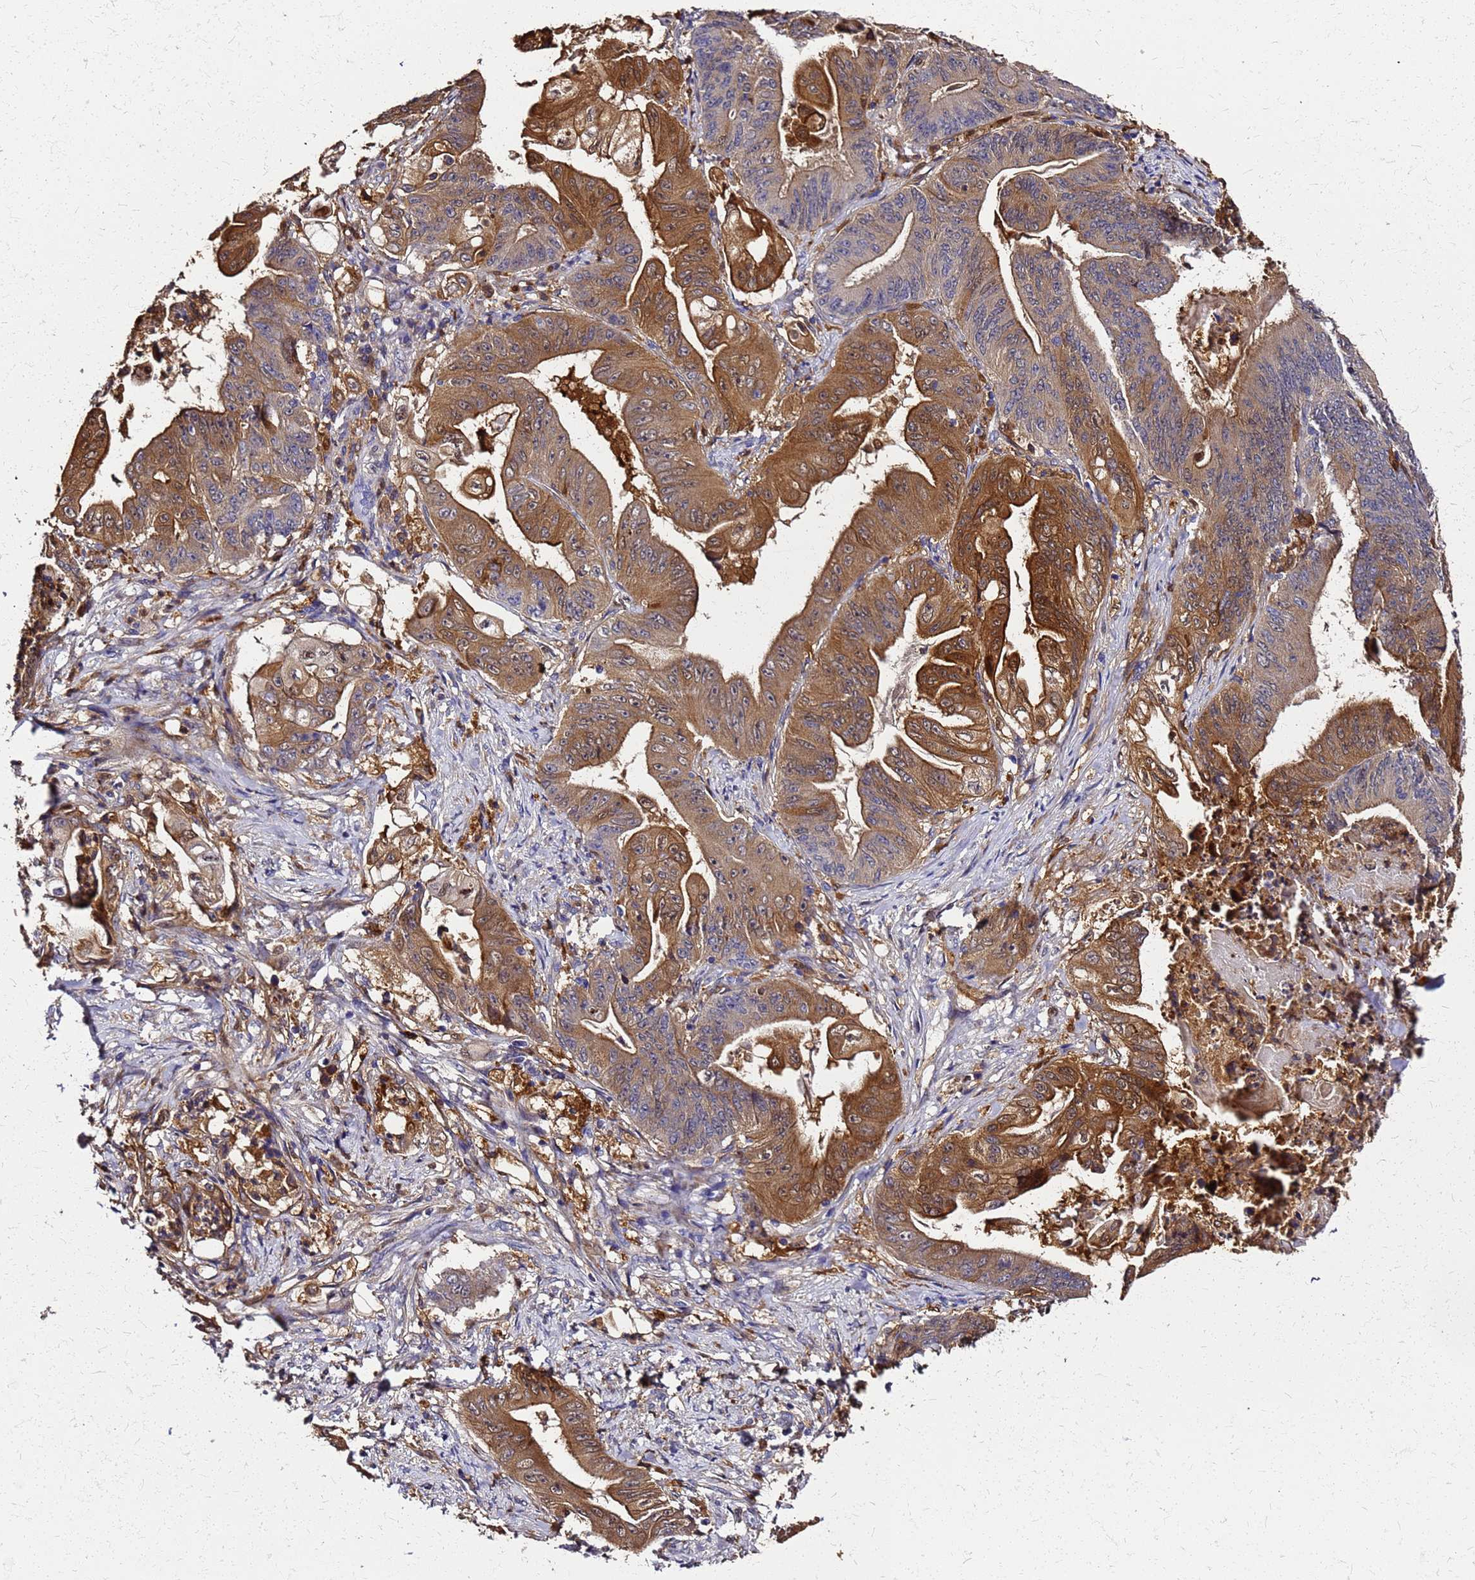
{"staining": {"intensity": "strong", "quantity": "25%-75%", "location": "cytoplasmic/membranous"}, "tissue": "stomach cancer", "cell_type": "Tumor cells", "image_type": "cancer", "snomed": [{"axis": "morphology", "description": "Adenocarcinoma, NOS"}, {"axis": "topography", "description": "Stomach"}], "caption": "Immunohistochemical staining of human stomach adenocarcinoma exhibits high levels of strong cytoplasmic/membranous expression in approximately 25%-75% of tumor cells. The protein is stained brown, and the nuclei are stained in blue (DAB (3,3'-diaminobenzidine) IHC with brightfield microscopy, high magnification).", "gene": "S100A11", "patient": {"sex": "female", "age": 73}}